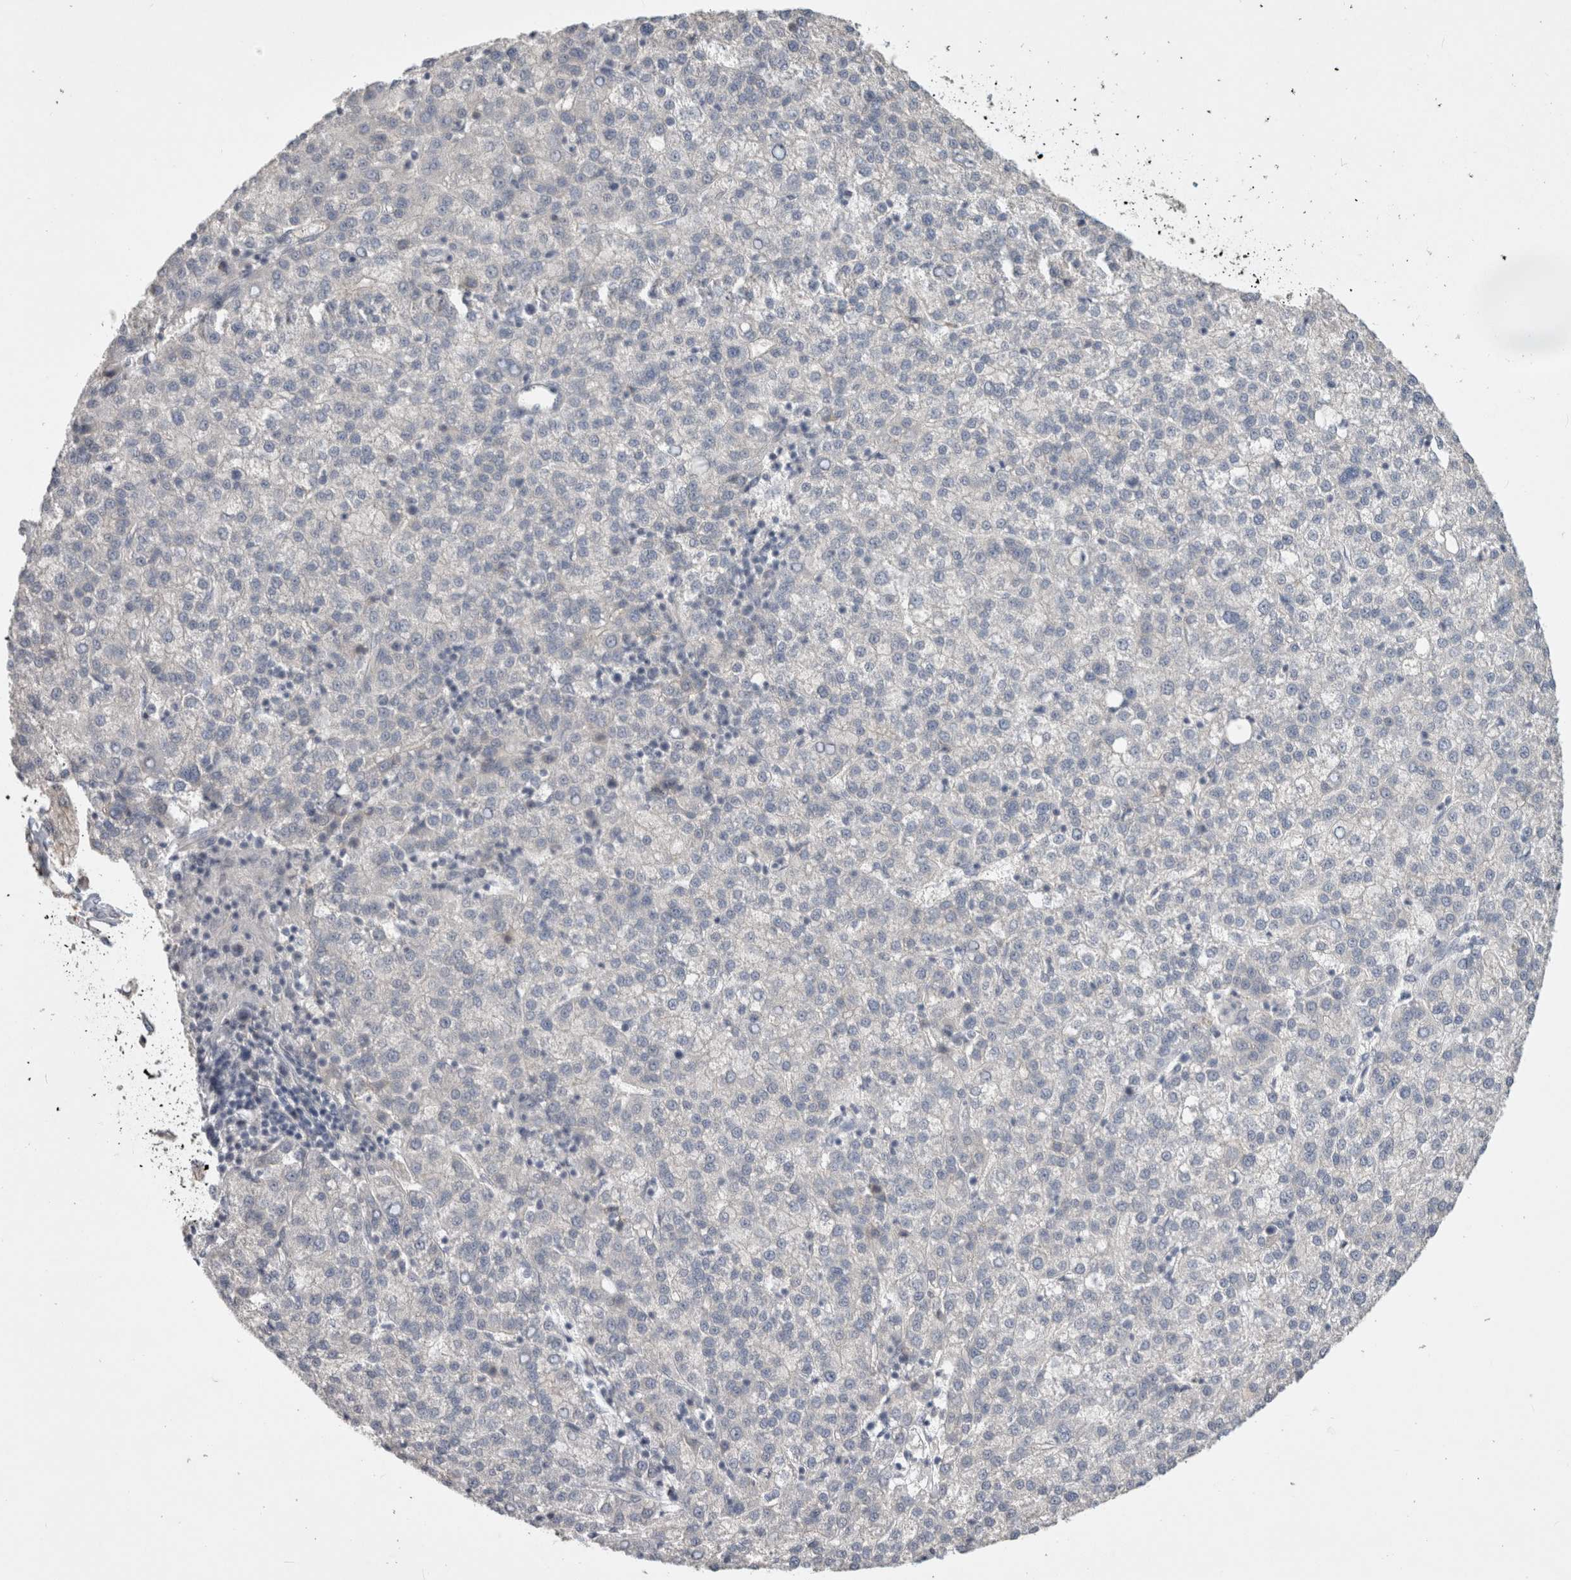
{"staining": {"intensity": "negative", "quantity": "none", "location": "none"}, "tissue": "liver cancer", "cell_type": "Tumor cells", "image_type": "cancer", "snomed": [{"axis": "morphology", "description": "Carcinoma, Hepatocellular, NOS"}, {"axis": "topography", "description": "Liver"}], "caption": "Immunohistochemistry histopathology image of neoplastic tissue: hepatocellular carcinoma (liver) stained with DAB reveals no significant protein staining in tumor cells.", "gene": "CERS3", "patient": {"sex": "female", "age": 58}}